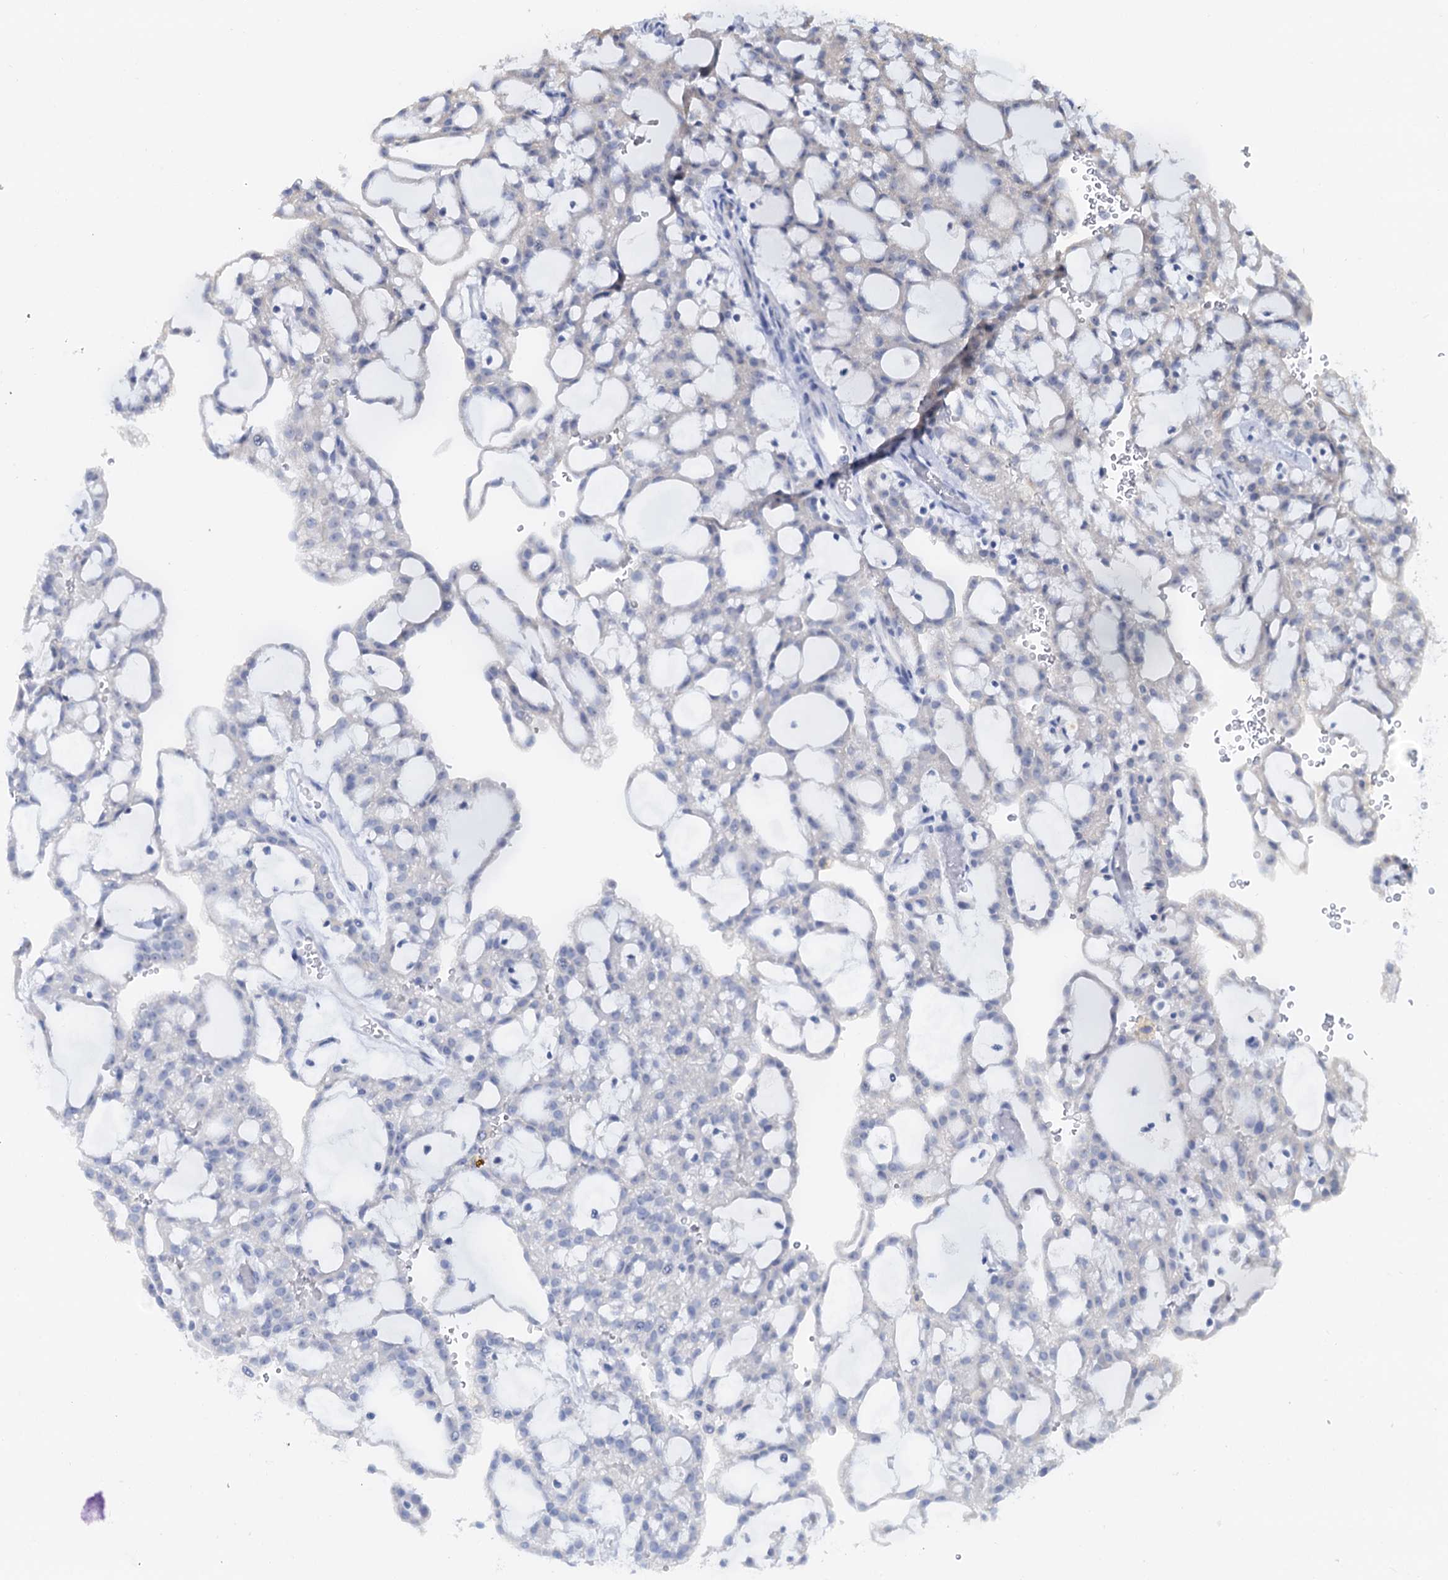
{"staining": {"intensity": "negative", "quantity": "none", "location": "none"}, "tissue": "renal cancer", "cell_type": "Tumor cells", "image_type": "cancer", "snomed": [{"axis": "morphology", "description": "Adenocarcinoma, NOS"}, {"axis": "topography", "description": "Kidney"}], "caption": "Tumor cells show no significant expression in adenocarcinoma (renal).", "gene": "C2CD3", "patient": {"sex": "male", "age": 63}}